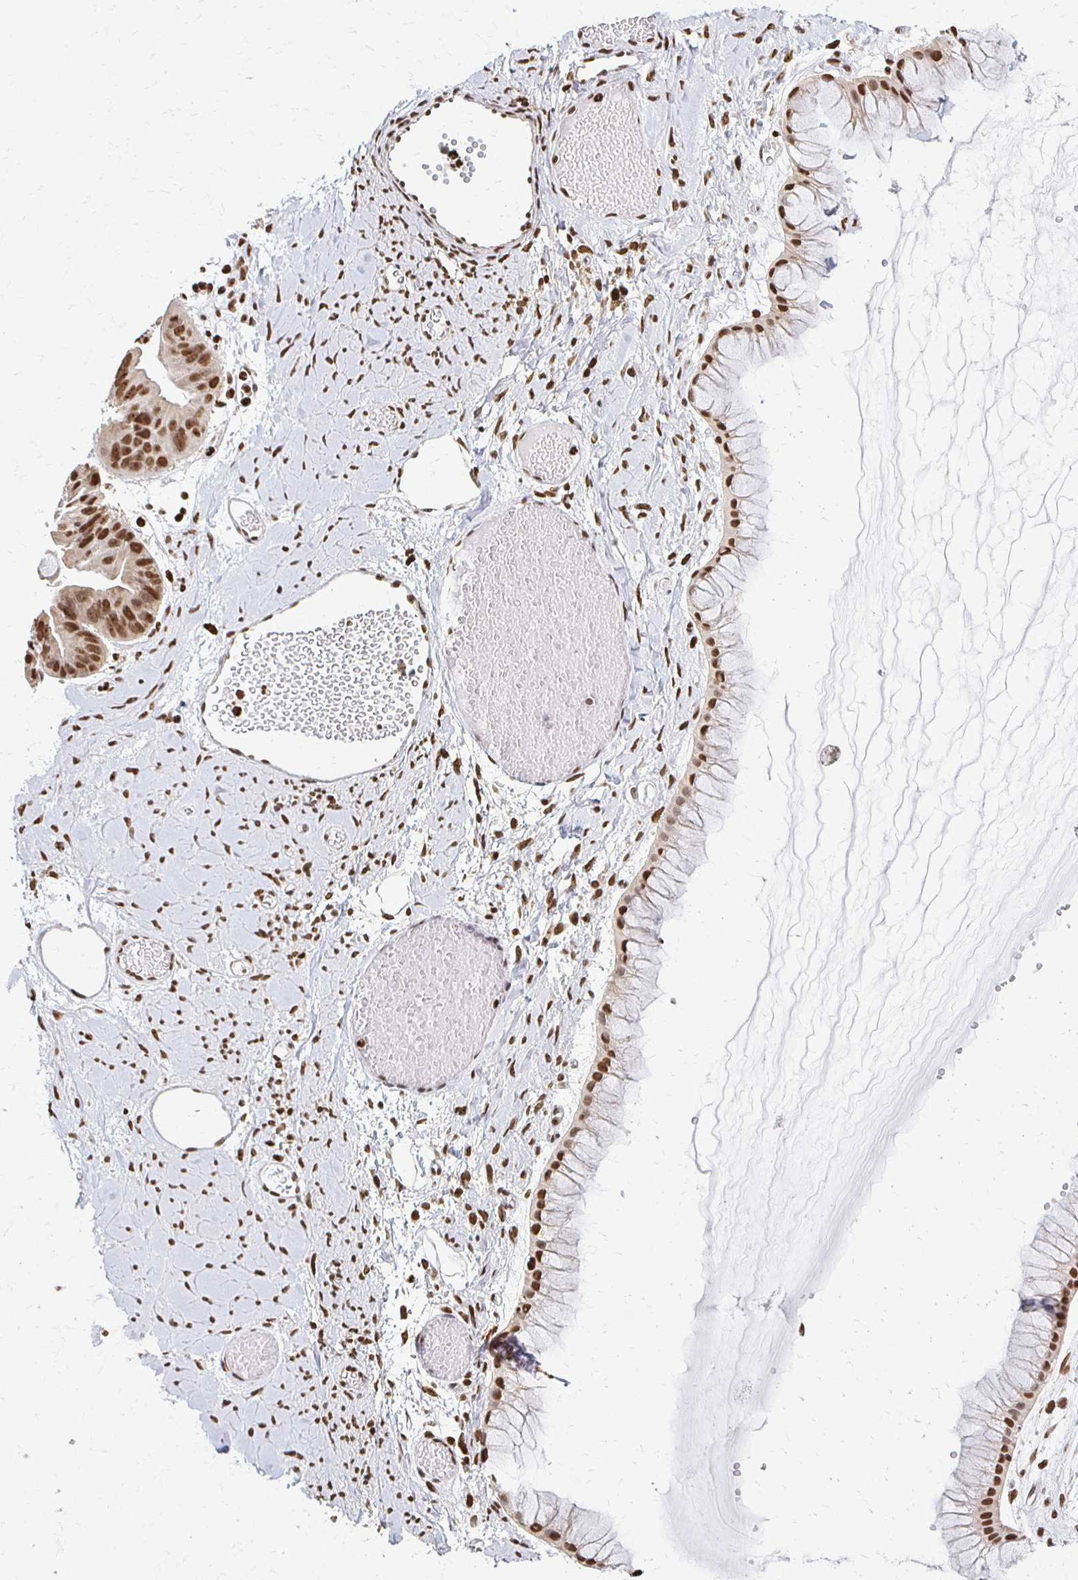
{"staining": {"intensity": "moderate", "quantity": ">75%", "location": "nuclear"}, "tissue": "ovarian cancer", "cell_type": "Tumor cells", "image_type": "cancer", "snomed": [{"axis": "morphology", "description": "Cystadenocarcinoma, mucinous, NOS"}, {"axis": "topography", "description": "Ovary"}], "caption": "Mucinous cystadenocarcinoma (ovarian) stained for a protein reveals moderate nuclear positivity in tumor cells.", "gene": "HOXA9", "patient": {"sex": "female", "age": 61}}